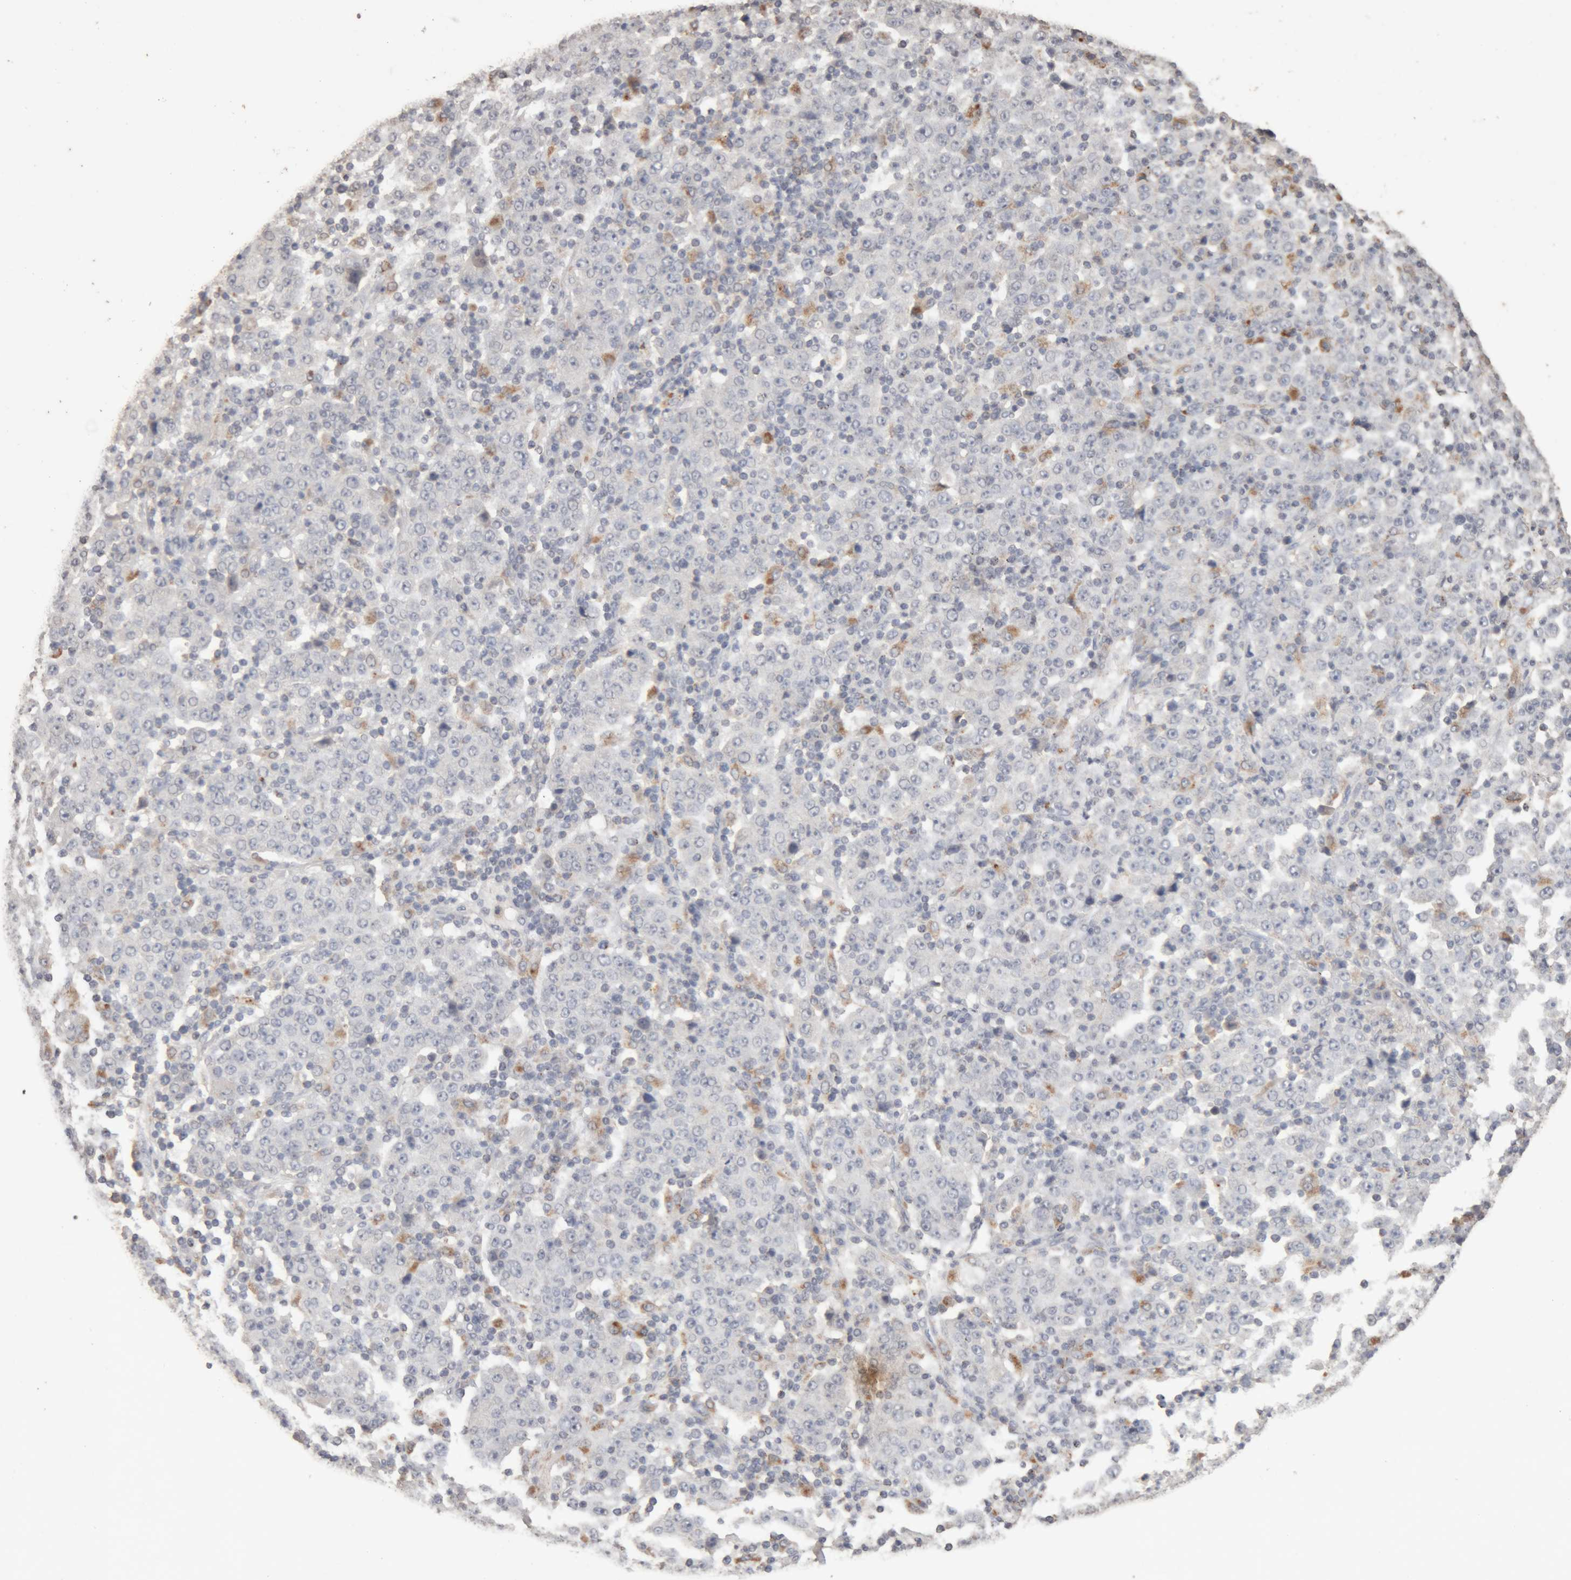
{"staining": {"intensity": "negative", "quantity": "none", "location": "none"}, "tissue": "stomach cancer", "cell_type": "Tumor cells", "image_type": "cancer", "snomed": [{"axis": "morphology", "description": "Normal tissue, NOS"}, {"axis": "morphology", "description": "Adenocarcinoma, NOS"}, {"axis": "topography", "description": "Stomach, upper"}, {"axis": "topography", "description": "Stomach"}], "caption": "Human adenocarcinoma (stomach) stained for a protein using immunohistochemistry (IHC) reveals no staining in tumor cells.", "gene": "ARSA", "patient": {"sex": "male", "age": 59}}